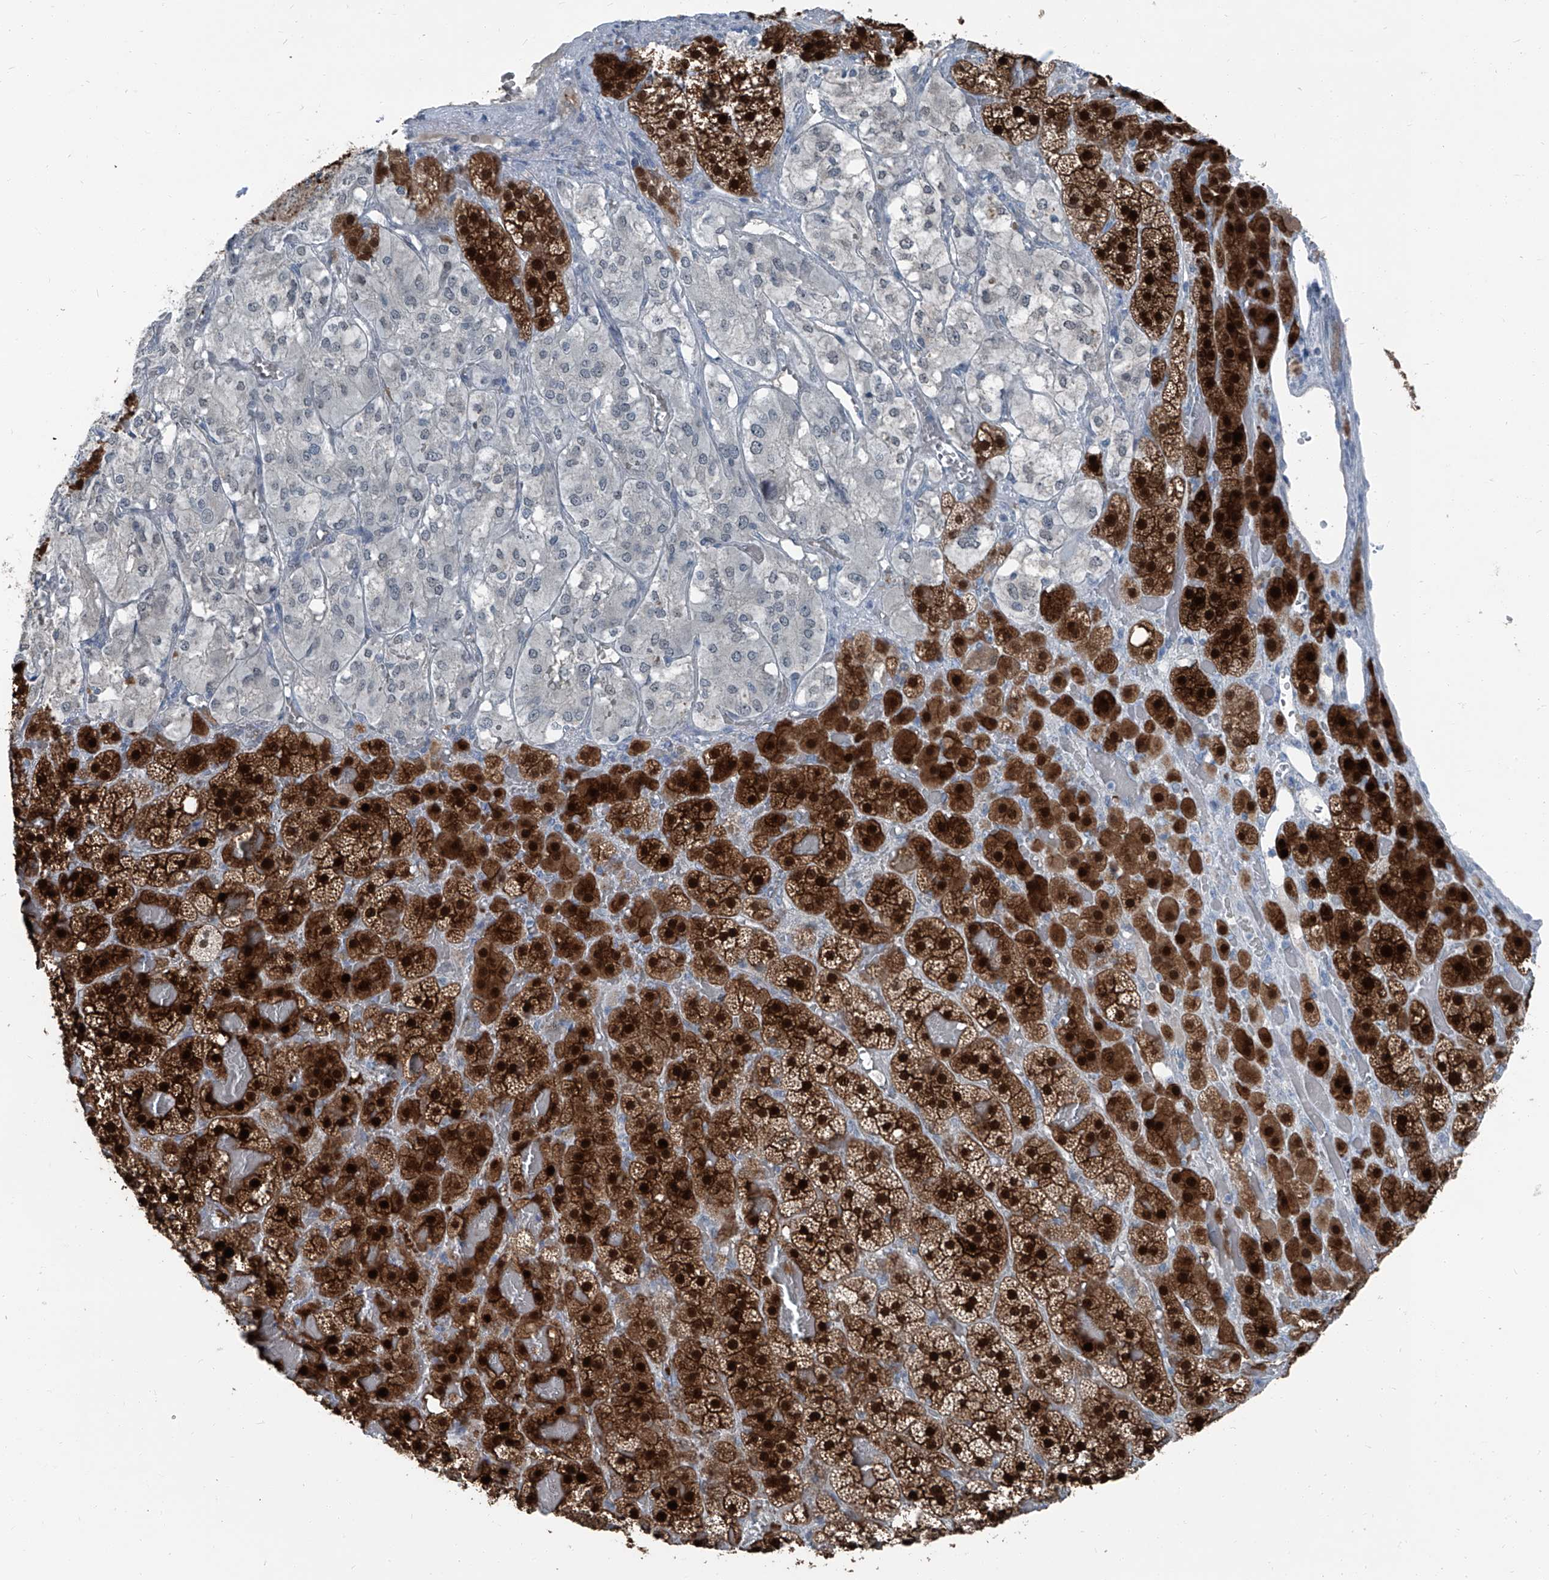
{"staining": {"intensity": "strong", "quantity": ">75%", "location": "cytoplasmic/membranous,nuclear"}, "tissue": "adrenal gland", "cell_type": "Glandular cells", "image_type": "normal", "snomed": [{"axis": "morphology", "description": "Normal tissue, NOS"}, {"axis": "topography", "description": "Adrenal gland"}], "caption": "Immunohistochemistry (IHC) of normal human adrenal gland demonstrates high levels of strong cytoplasmic/membranous,nuclear expression in approximately >75% of glandular cells.", "gene": "RGN", "patient": {"sex": "female", "age": 59}}